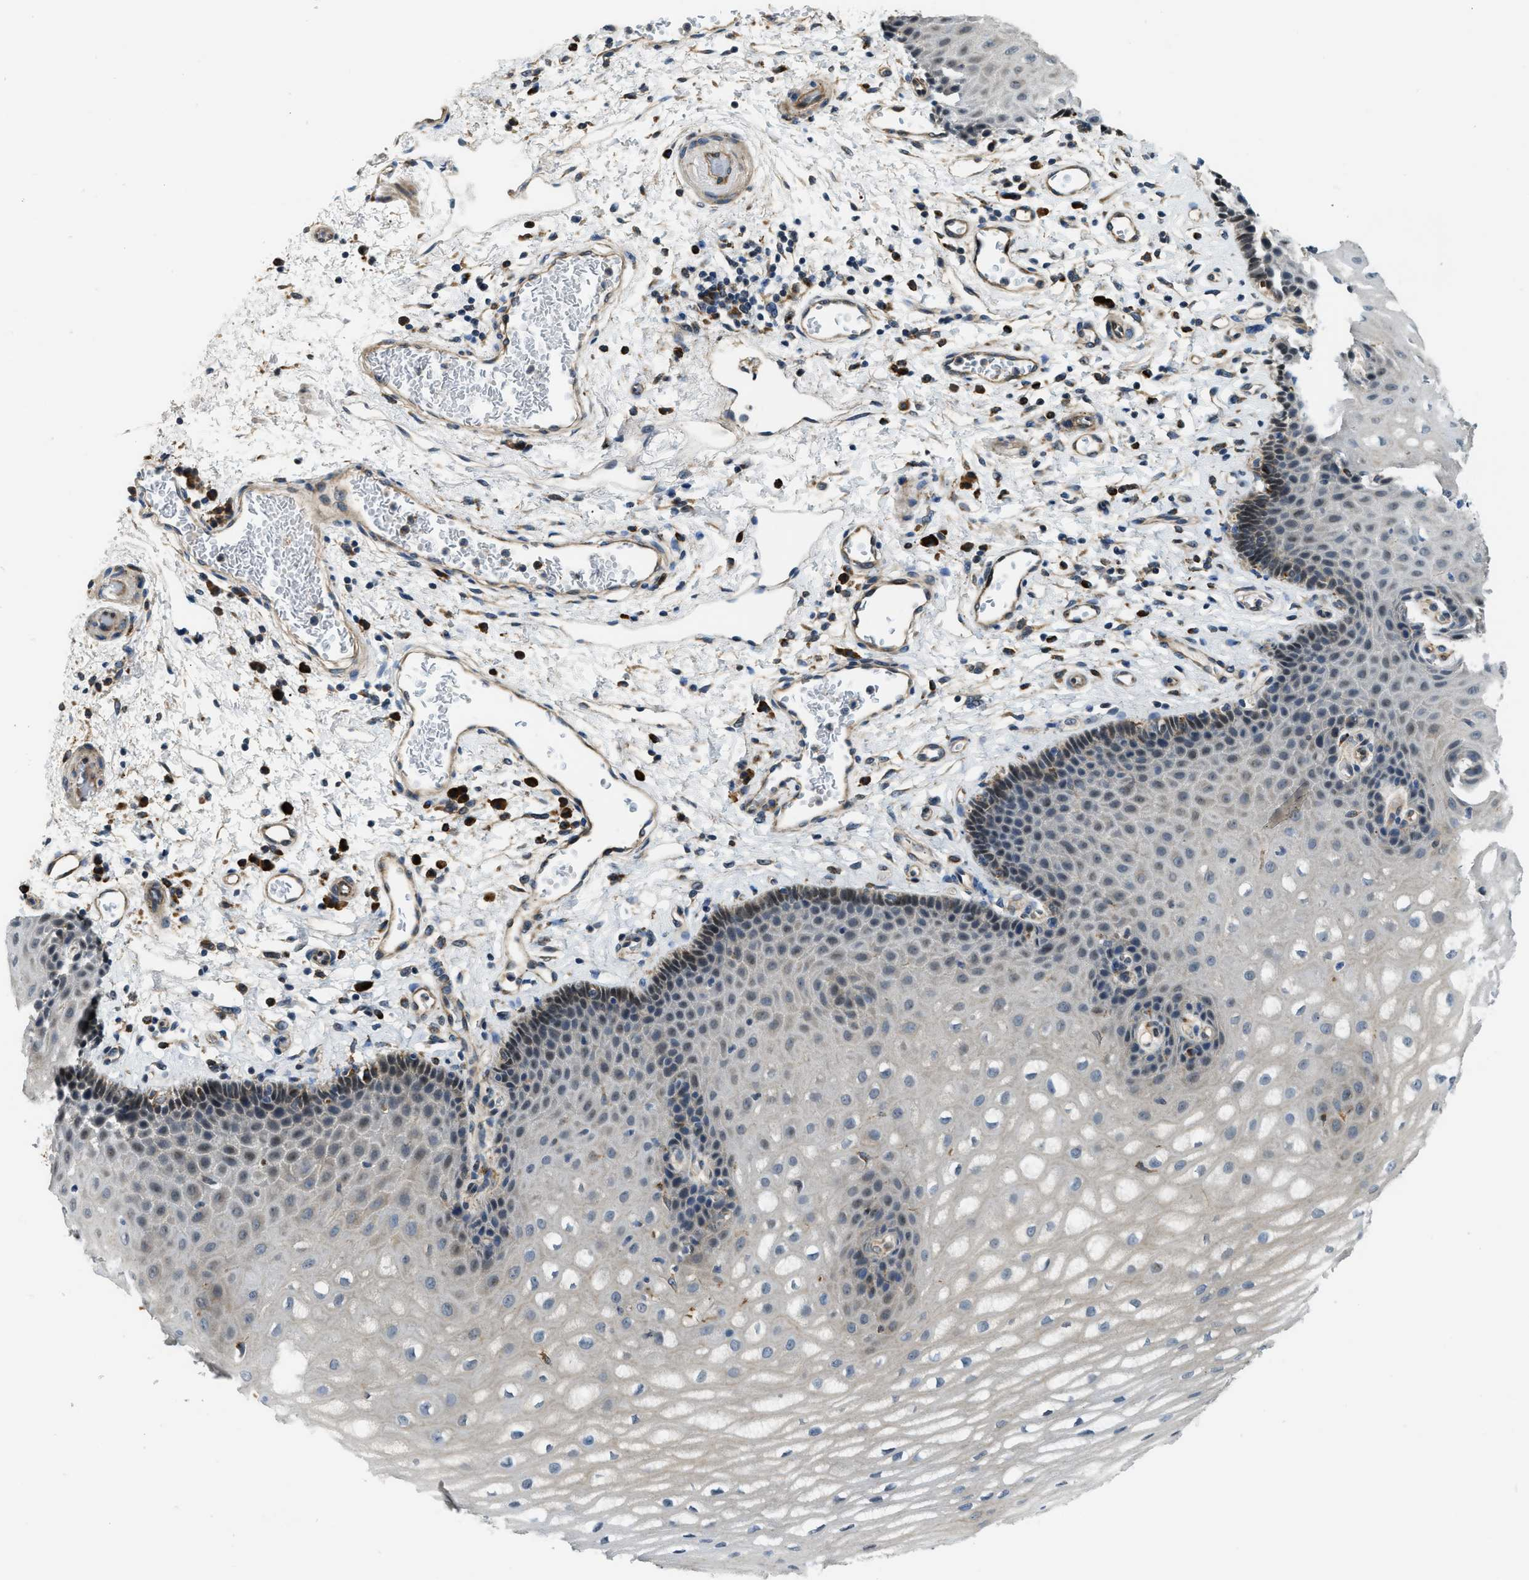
{"staining": {"intensity": "weak", "quantity": "<25%", "location": "cytoplasmic/membranous"}, "tissue": "esophagus", "cell_type": "Squamous epithelial cells", "image_type": "normal", "snomed": [{"axis": "morphology", "description": "Normal tissue, NOS"}, {"axis": "topography", "description": "Esophagus"}], "caption": "This photomicrograph is of normal esophagus stained with immunohistochemistry to label a protein in brown with the nuclei are counter-stained blue. There is no expression in squamous epithelial cells.", "gene": "STARD3NL", "patient": {"sex": "male", "age": 54}}